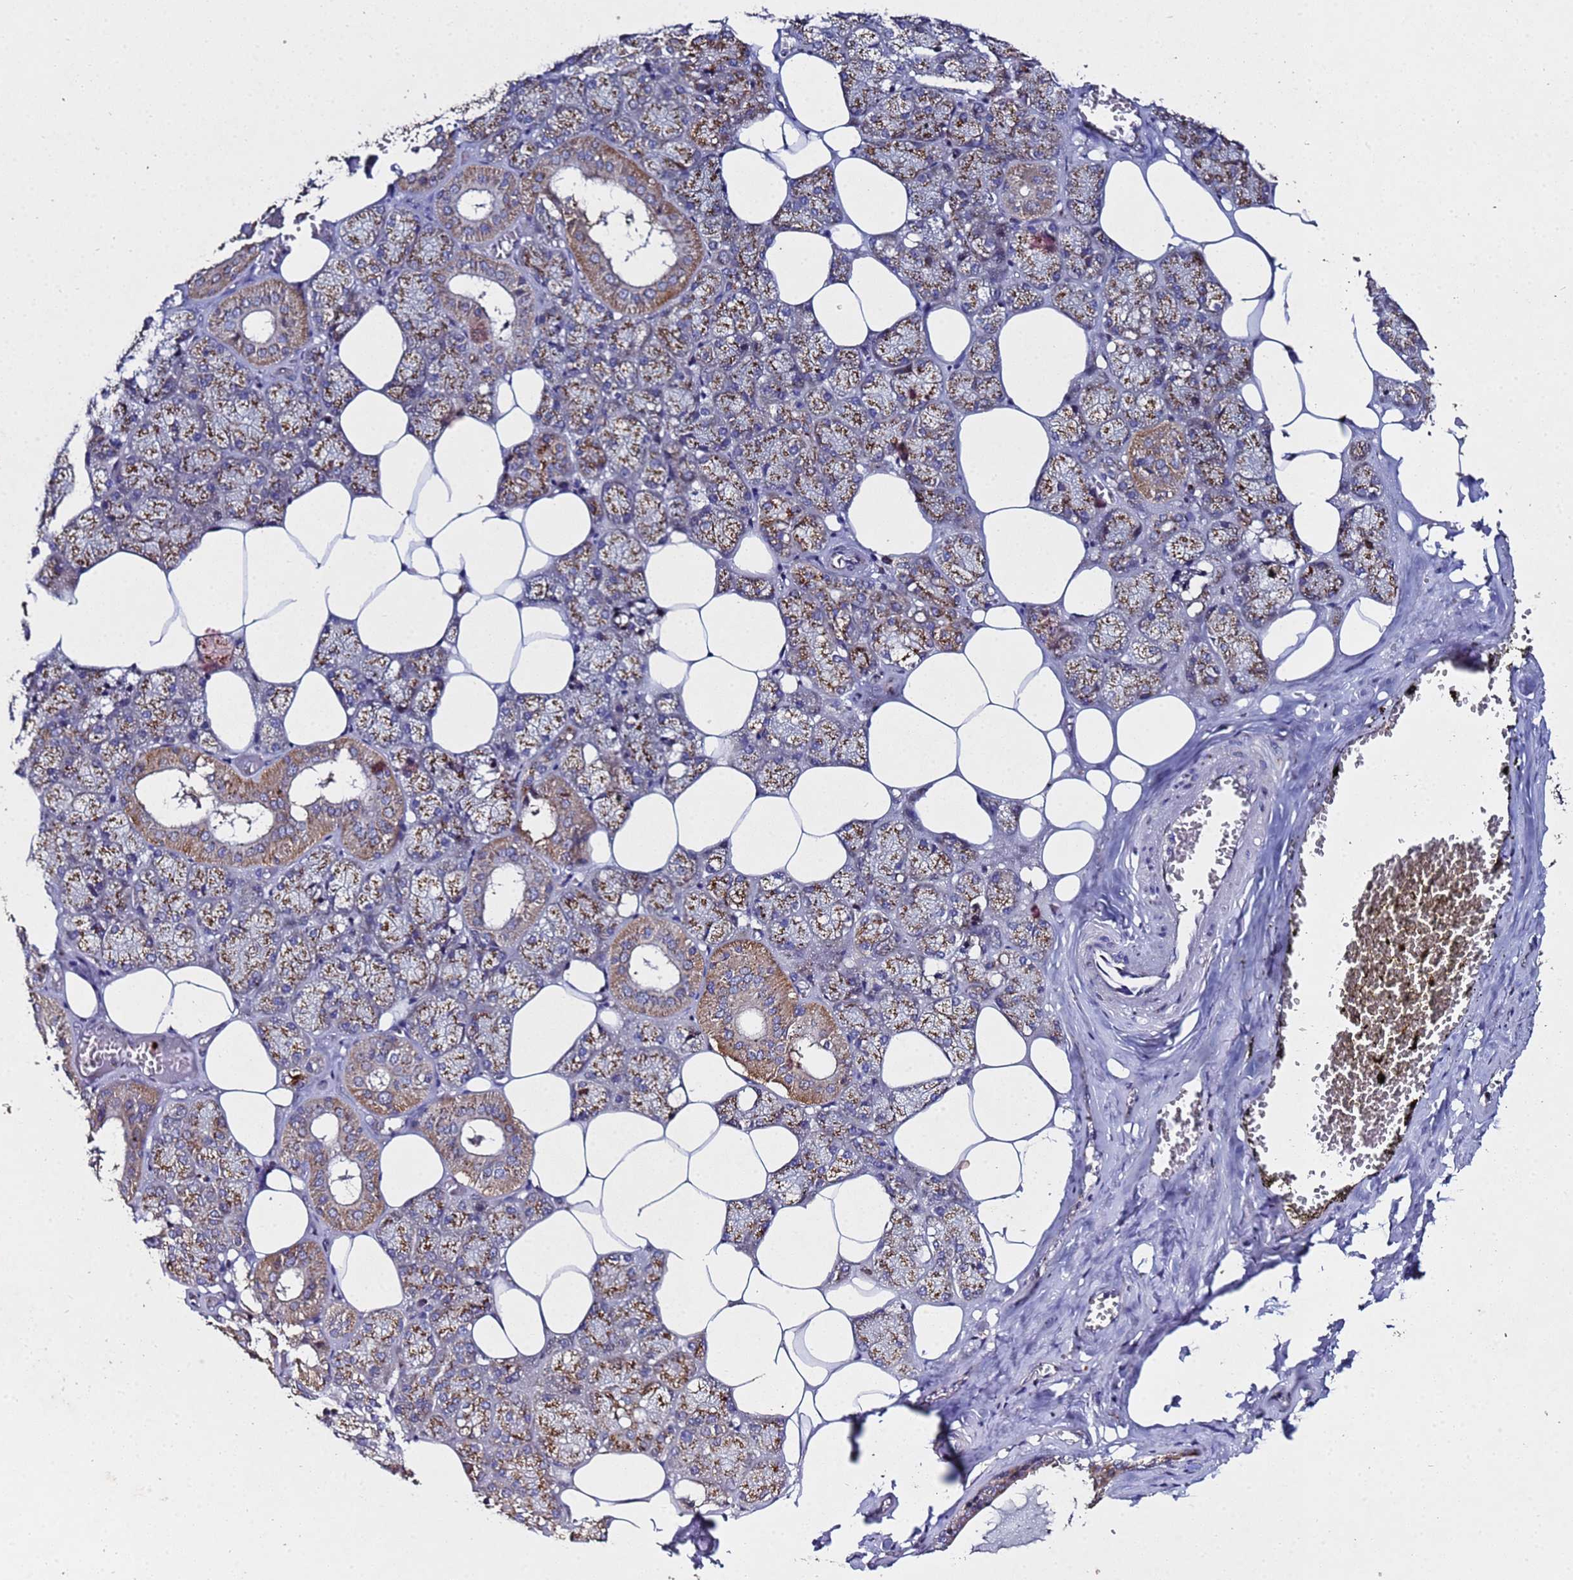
{"staining": {"intensity": "moderate", "quantity": ">75%", "location": "cytoplasmic/membranous"}, "tissue": "salivary gland", "cell_type": "Glandular cells", "image_type": "normal", "snomed": [{"axis": "morphology", "description": "Normal tissue, NOS"}, {"axis": "topography", "description": "Salivary gland"}], "caption": "Immunohistochemistry (IHC) (DAB) staining of unremarkable human salivary gland demonstrates moderate cytoplasmic/membranous protein expression in approximately >75% of glandular cells.", "gene": "NSUN6", "patient": {"sex": "male", "age": 62}}